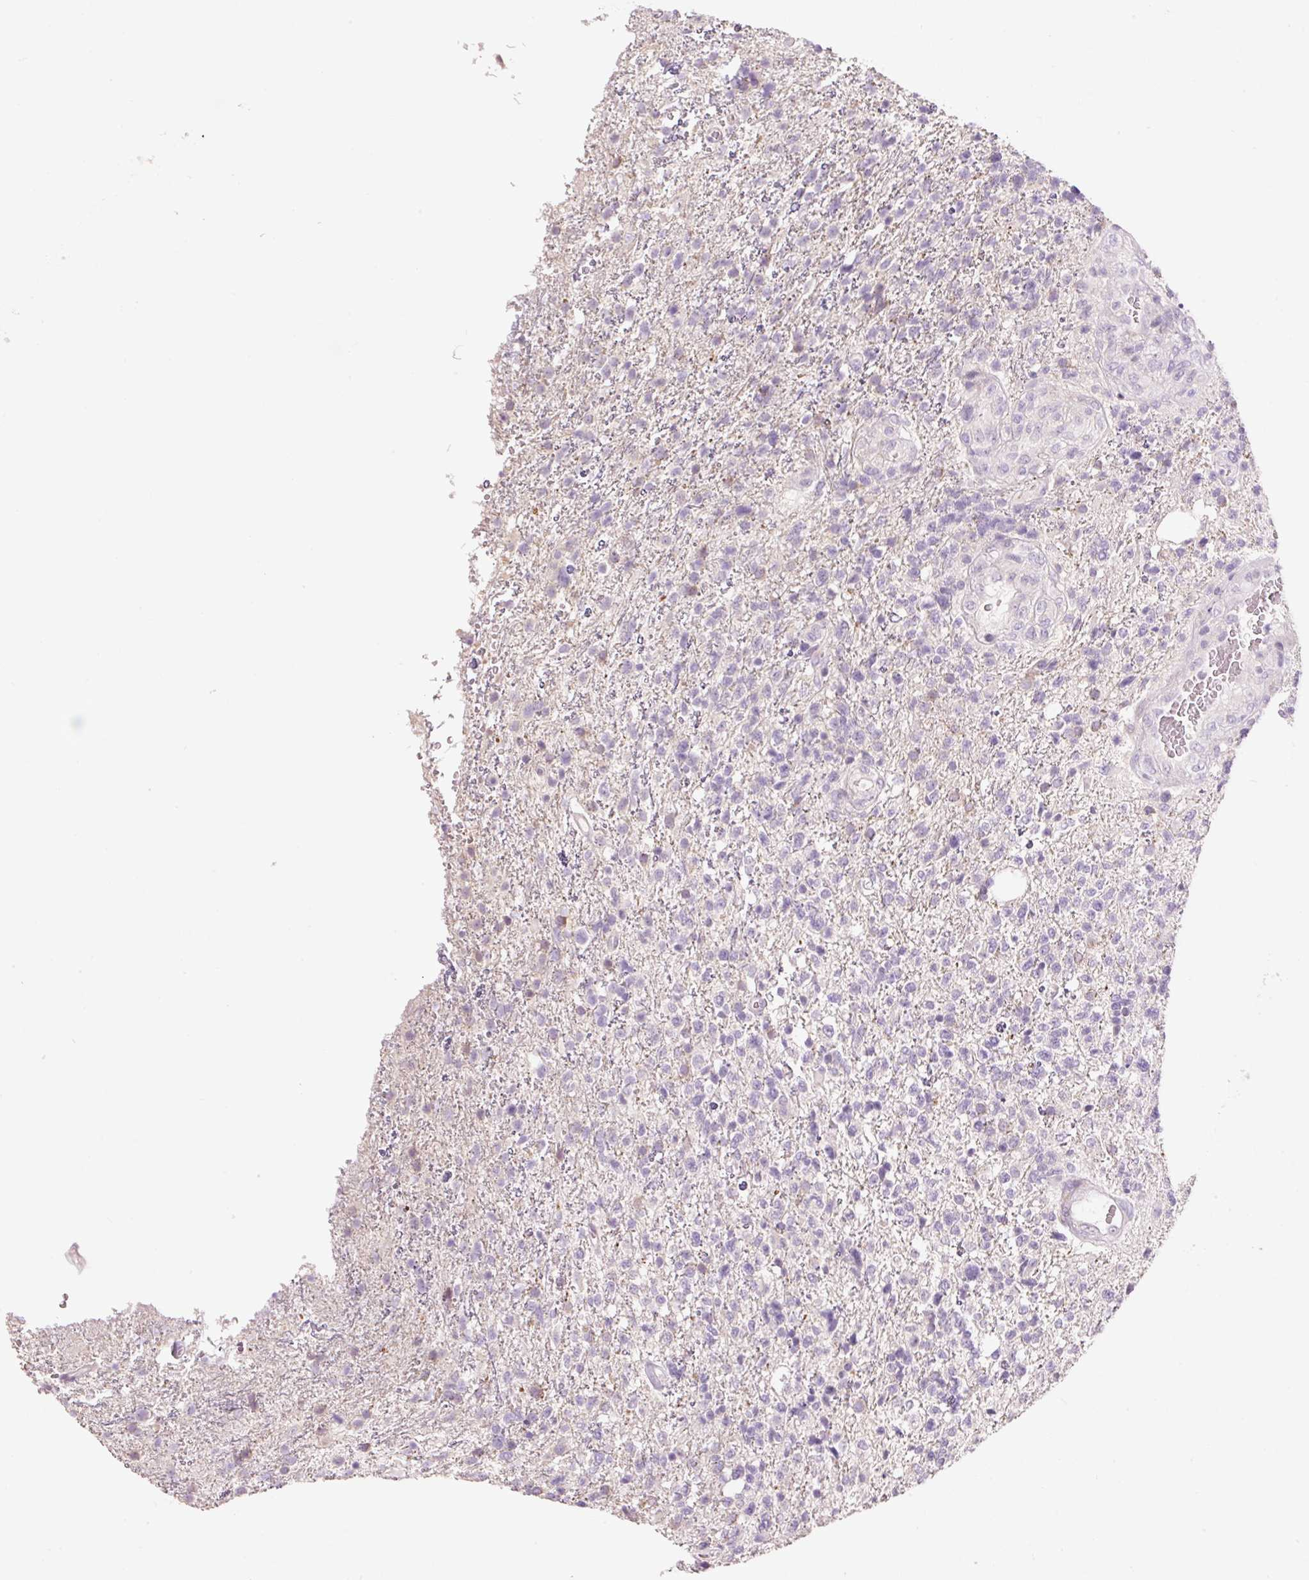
{"staining": {"intensity": "negative", "quantity": "none", "location": "none"}, "tissue": "glioma", "cell_type": "Tumor cells", "image_type": "cancer", "snomed": [{"axis": "morphology", "description": "Glioma, malignant, High grade"}, {"axis": "topography", "description": "Brain"}], "caption": "Micrograph shows no protein positivity in tumor cells of glioma tissue.", "gene": "HAX1", "patient": {"sex": "male", "age": 56}}